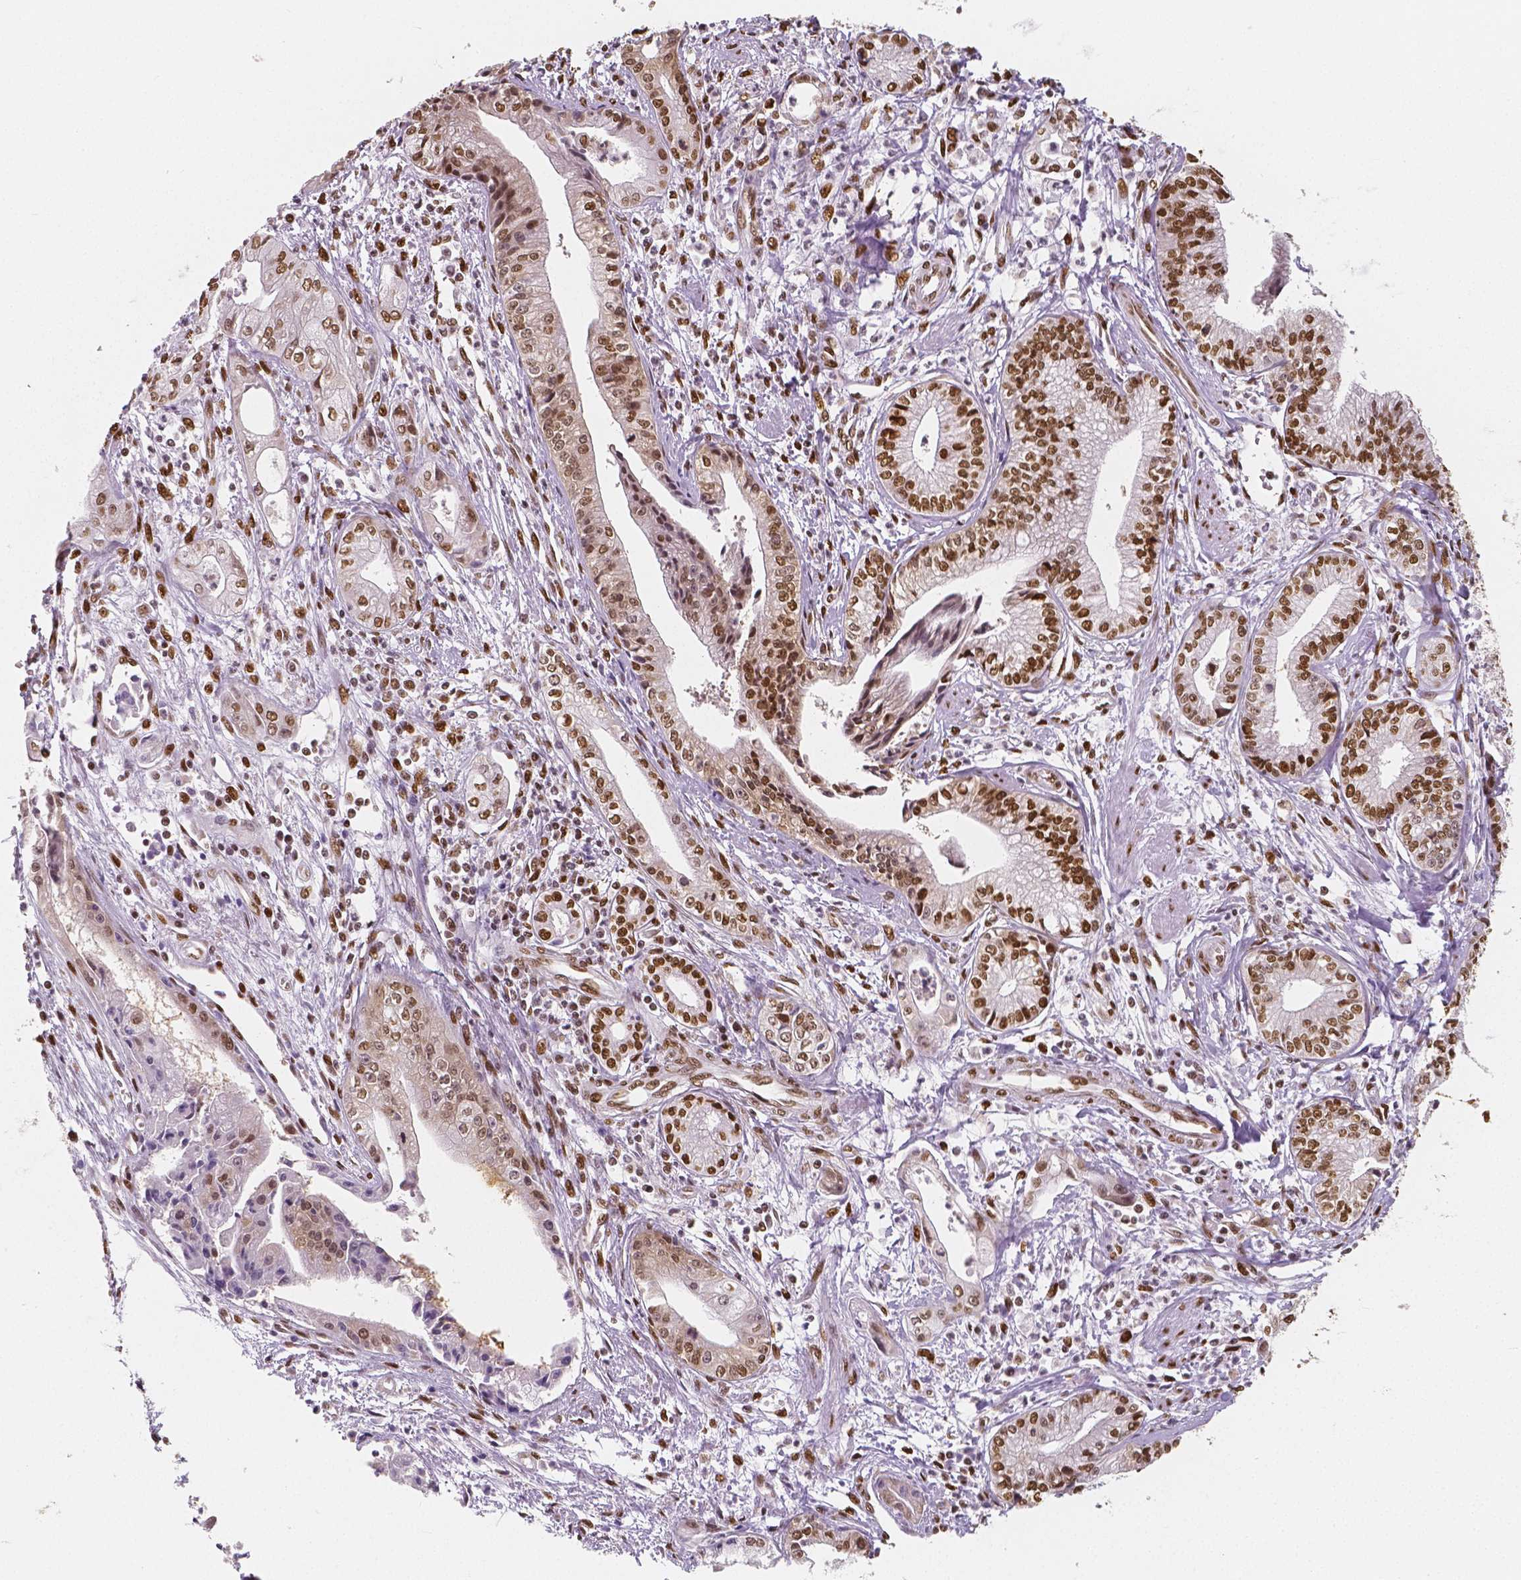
{"staining": {"intensity": "moderate", "quantity": ">75%", "location": "nuclear"}, "tissue": "pancreatic cancer", "cell_type": "Tumor cells", "image_type": "cancer", "snomed": [{"axis": "morphology", "description": "Adenocarcinoma, NOS"}, {"axis": "topography", "description": "Pancreas"}], "caption": "There is medium levels of moderate nuclear expression in tumor cells of pancreatic adenocarcinoma, as demonstrated by immunohistochemical staining (brown color).", "gene": "NUCKS1", "patient": {"sex": "female", "age": 65}}